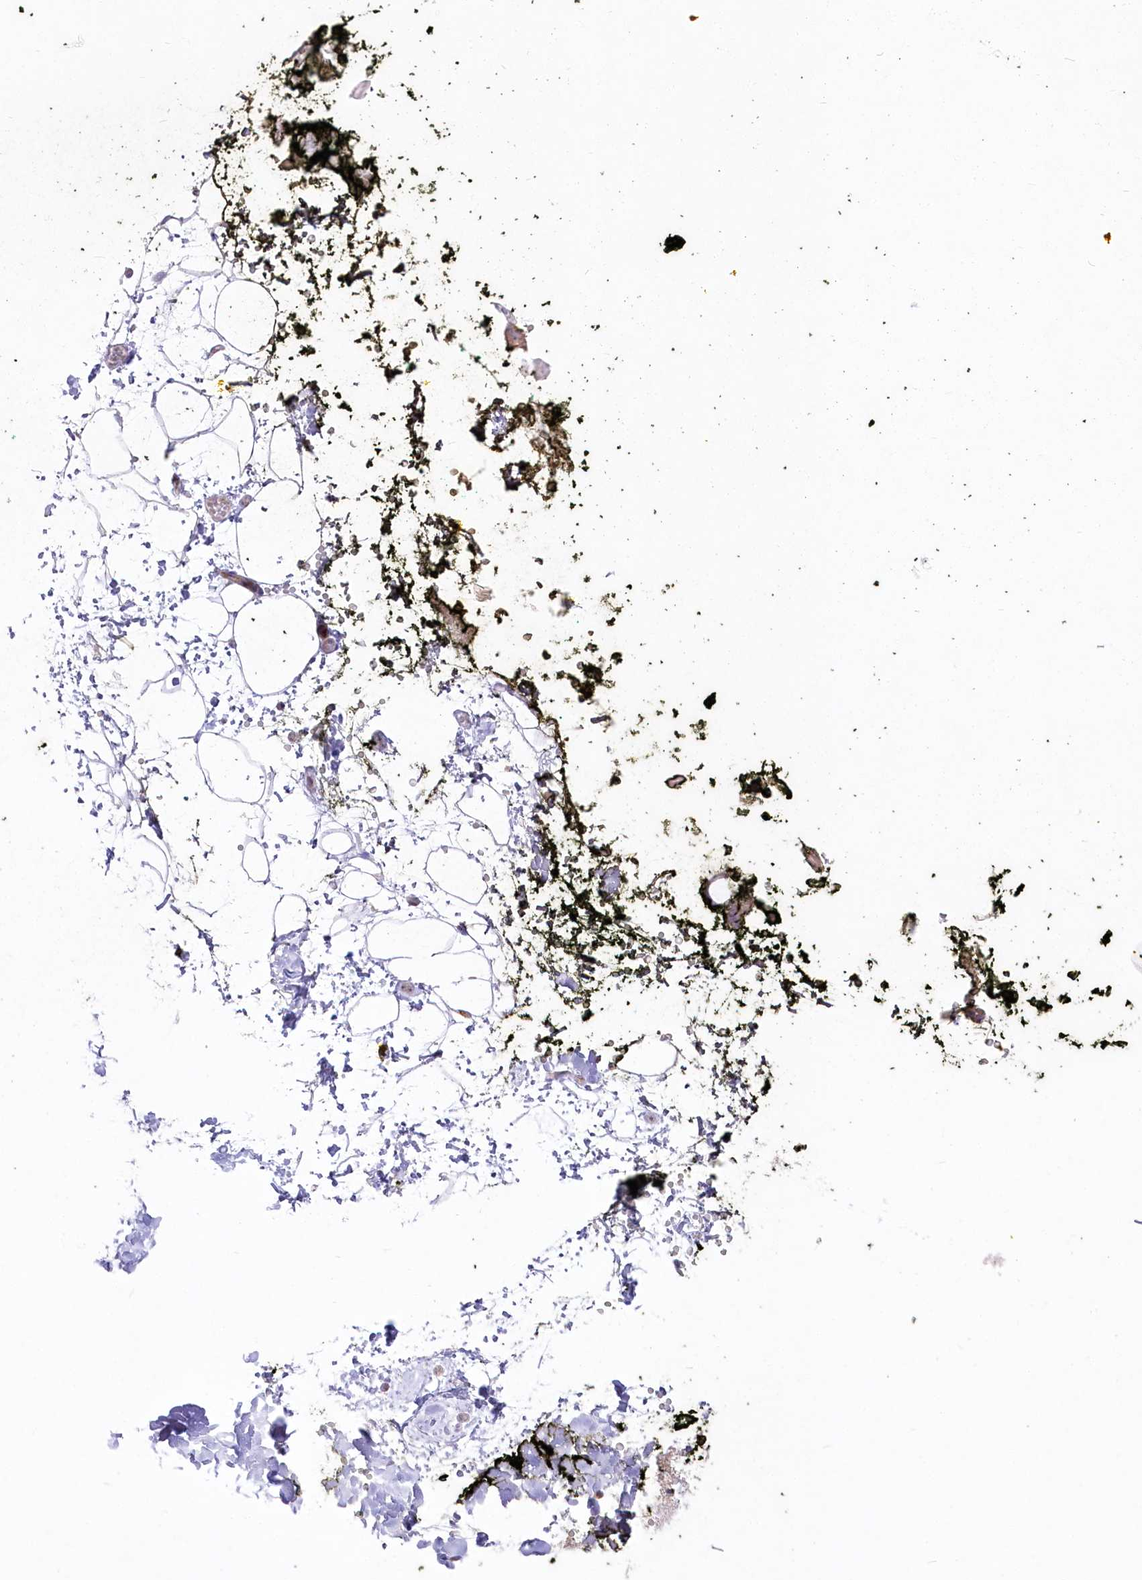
{"staining": {"intensity": "negative", "quantity": "none", "location": "none"}, "tissue": "adipose tissue", "cell_type": "Adipocytes", "image_type": "normal", "snomed": [{"axis": "morphology", "description": "Normal tissue, NOS"}, {"axis": "morphology", "description": "Adenocarcinoma, NOS"}, {"axis": "topography", "description": "Pancreas"}, {"axis": "topography", "description": "Peripheral nerve tissue"}], "caption": "Immunohistochemistry histopathology image of normal human adipose tissue stained for a protein (brown), which exhibits no staining in adipocytes. (Brightfield microscopy of DAB immunohistochemistry at high magnification).", "gene": "ZNF843", "patient": {"sex": "male", "age": 59}}